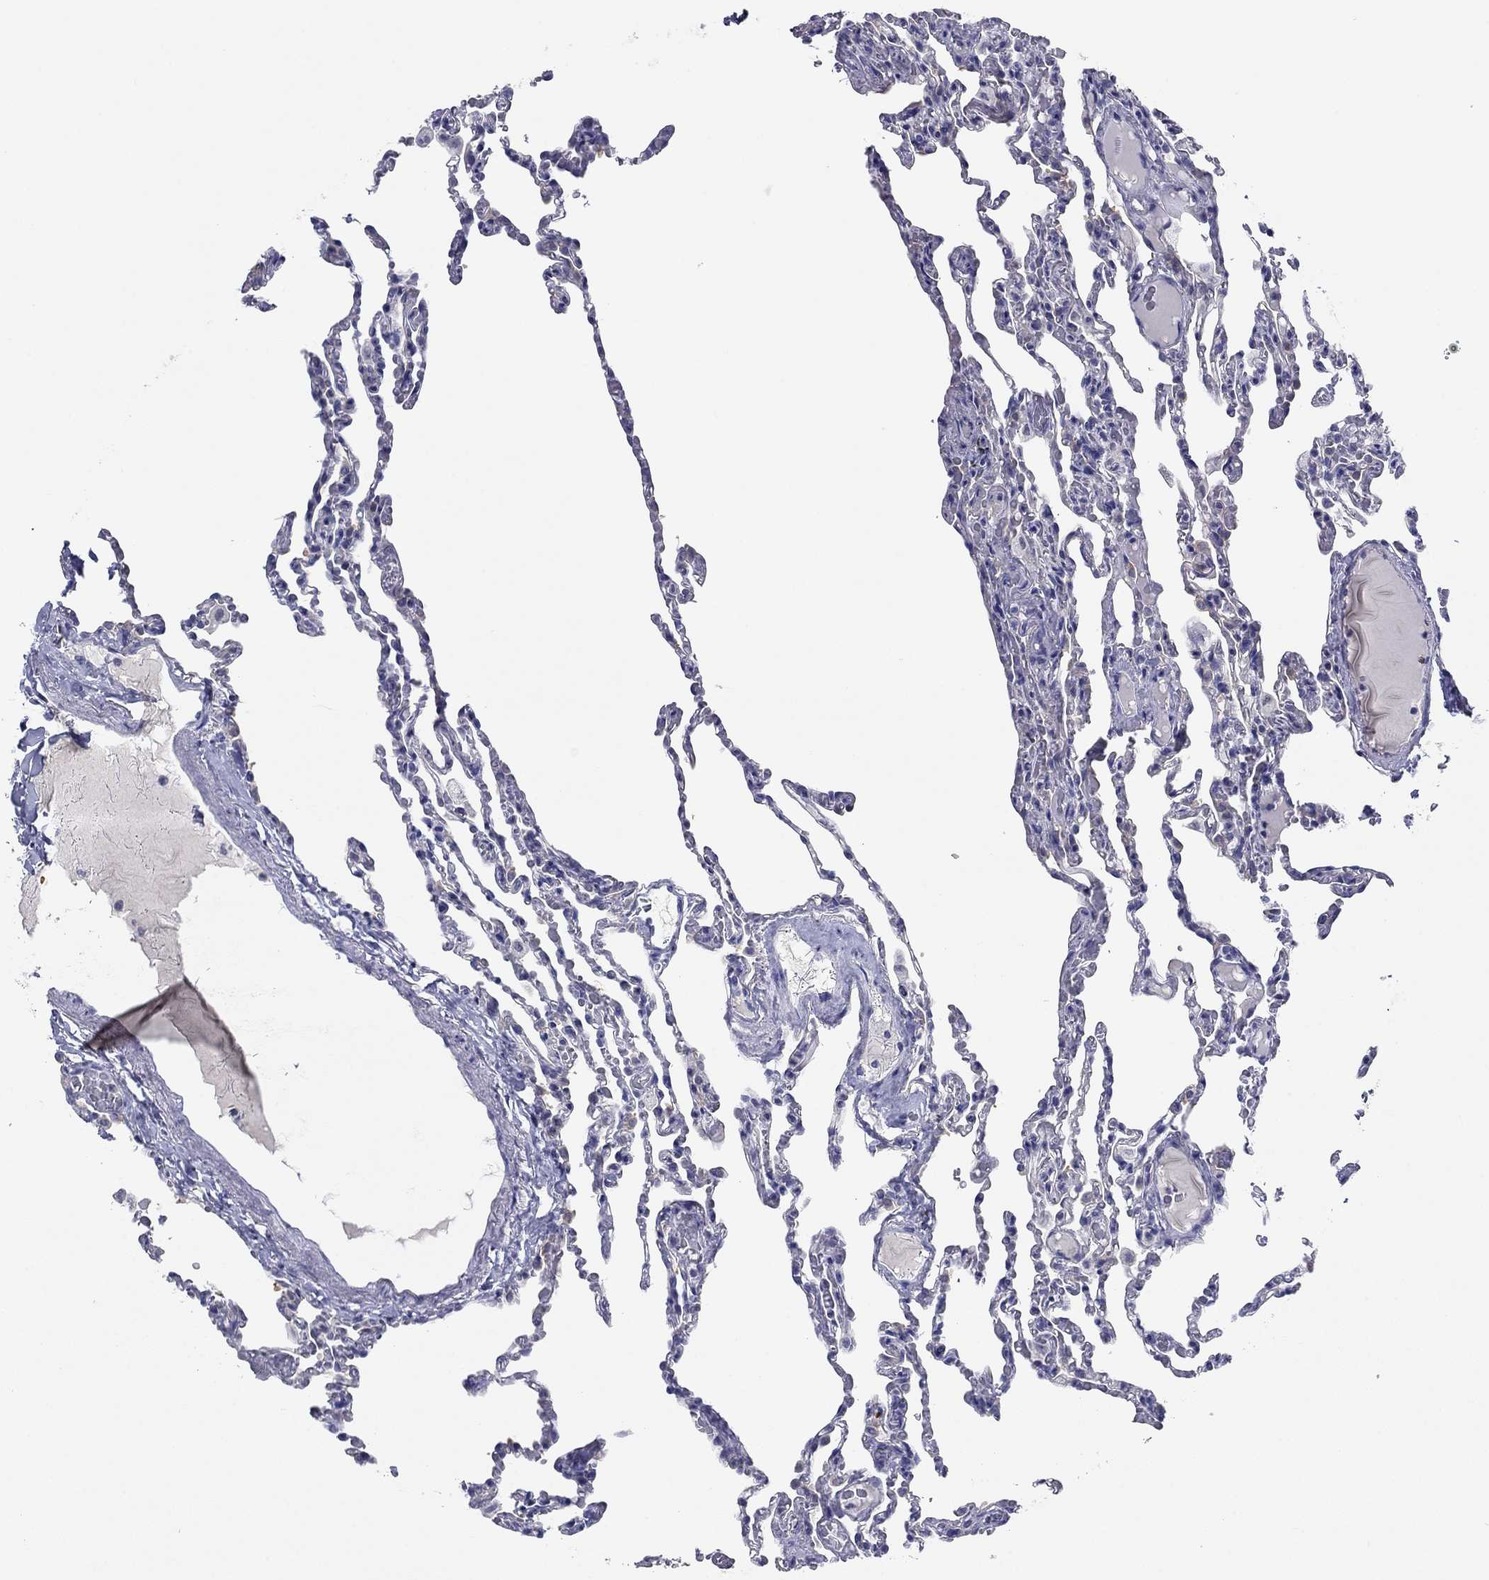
{"staining": {"intensity": "negative", "quantity": "none", "location": "none"}, "tissue": "lung", "cell_type": "Alveolar cells", "image_type": "normal", "snomed": [{"axis": "morphology", "description": "Normal tissue, NOS"}, {"axis": "topography", "description": "Lung"}], "caption": "The histopathology image exhibits no significant expression in alveolar cells of lung. The staining was performed using DAB to visualize the protein expression in brown, while the nuclei were stained in blue with hematoxylin (Magnification: 20x).", "gene": "PLS1", "patient": {"sex": "female", "age": 43}}